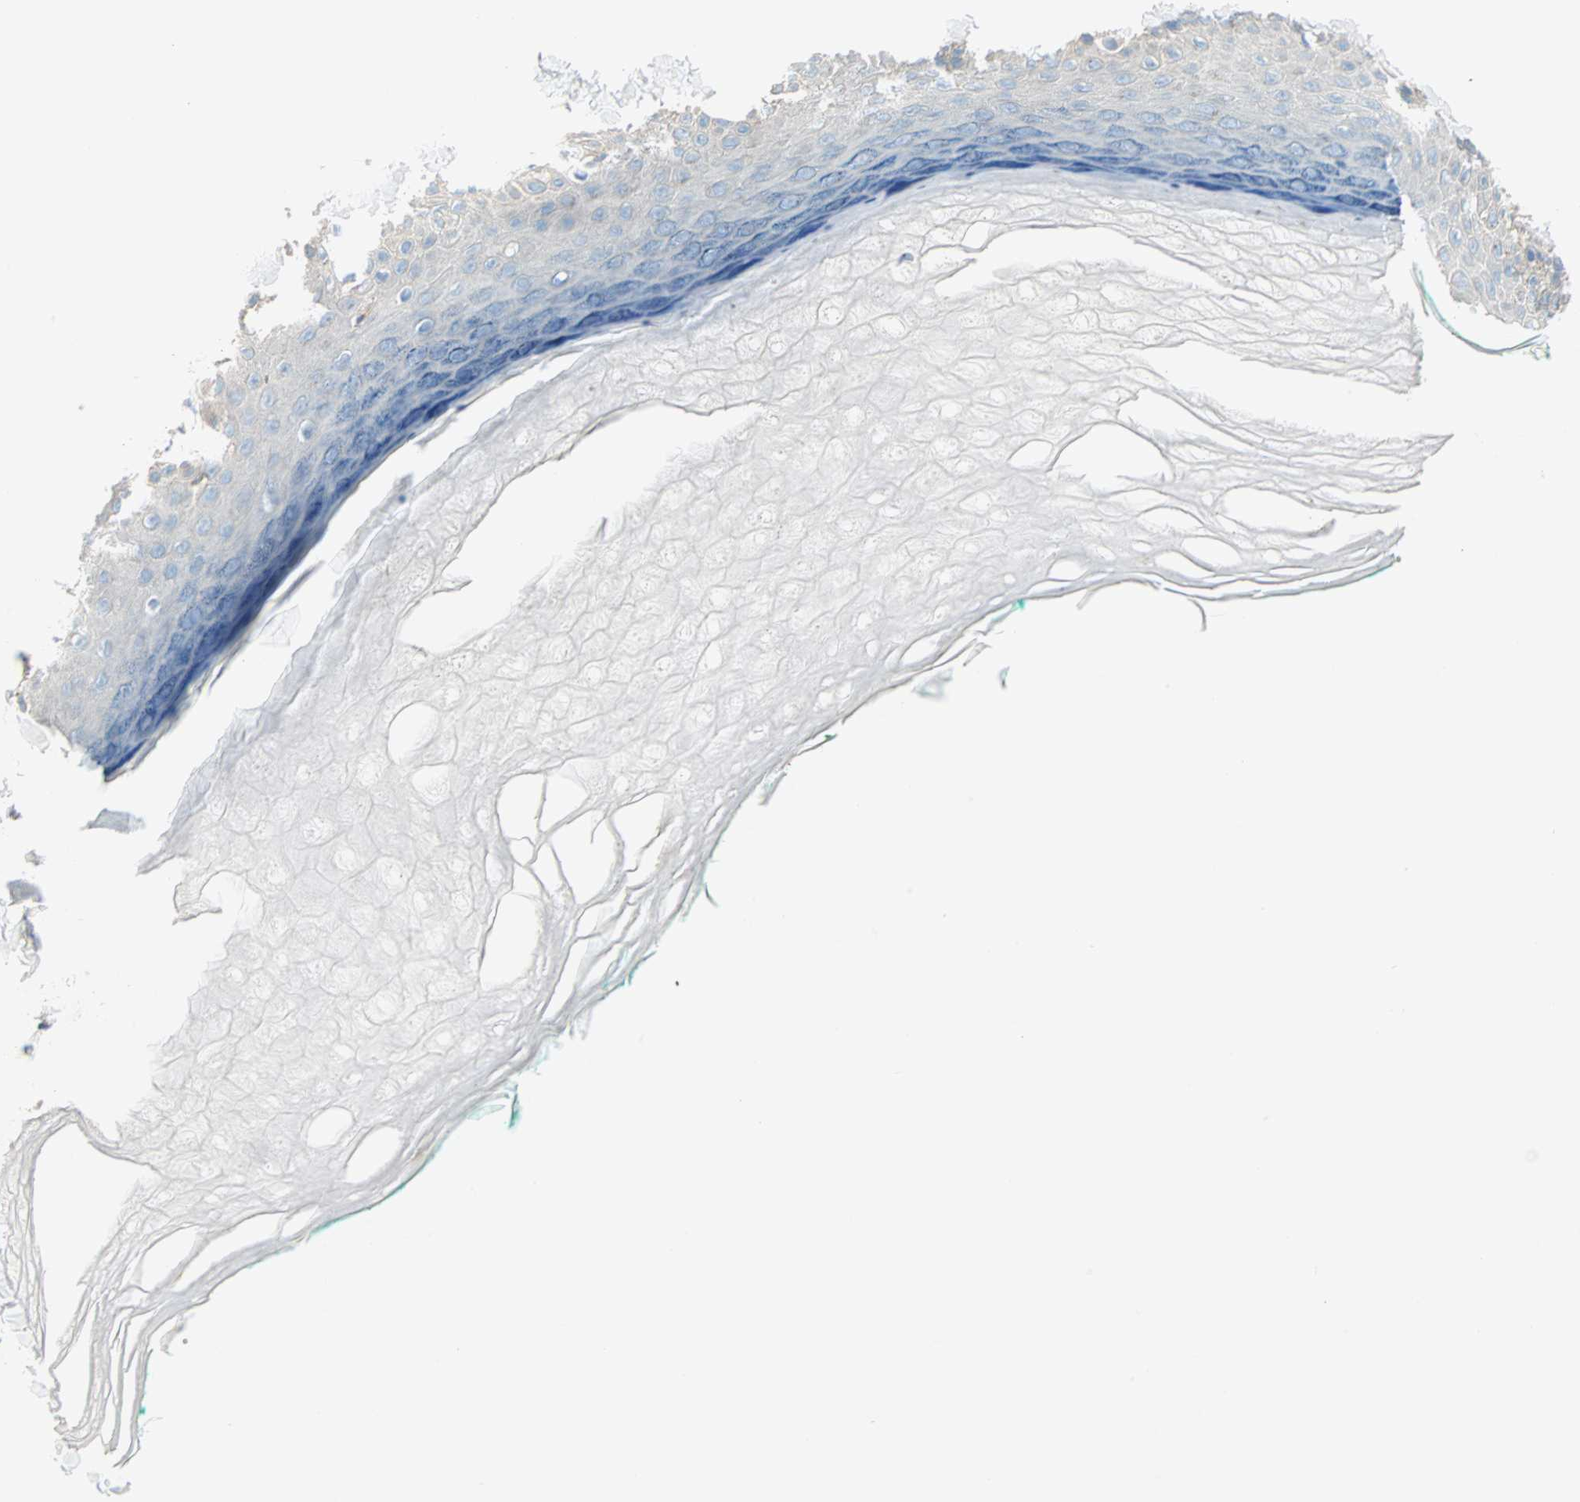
{"staining": {"intensity": "negative", "quantity": "none", "location": "none"}, "tissue": "skin", "cell_type": "Fibroblasts", "image_type": "normal", "snomed": [{"axis": "morphology", "description": "Normal tissue, NOS"}, {"axis": "topography", "description": "Skin"}], "caption": "High power microscopy image of an immunohistochemistry image of normal skin, revealing no significant expression in fibroblasts. (Stains: DAB (3,3'-diaminobenzidine) IHC with hematoxylin counter stain, Microscopy: brightfield microscopy at high magnification).", "gene": "TMEM163", "patient": {"sex": "male", "age": 26}}